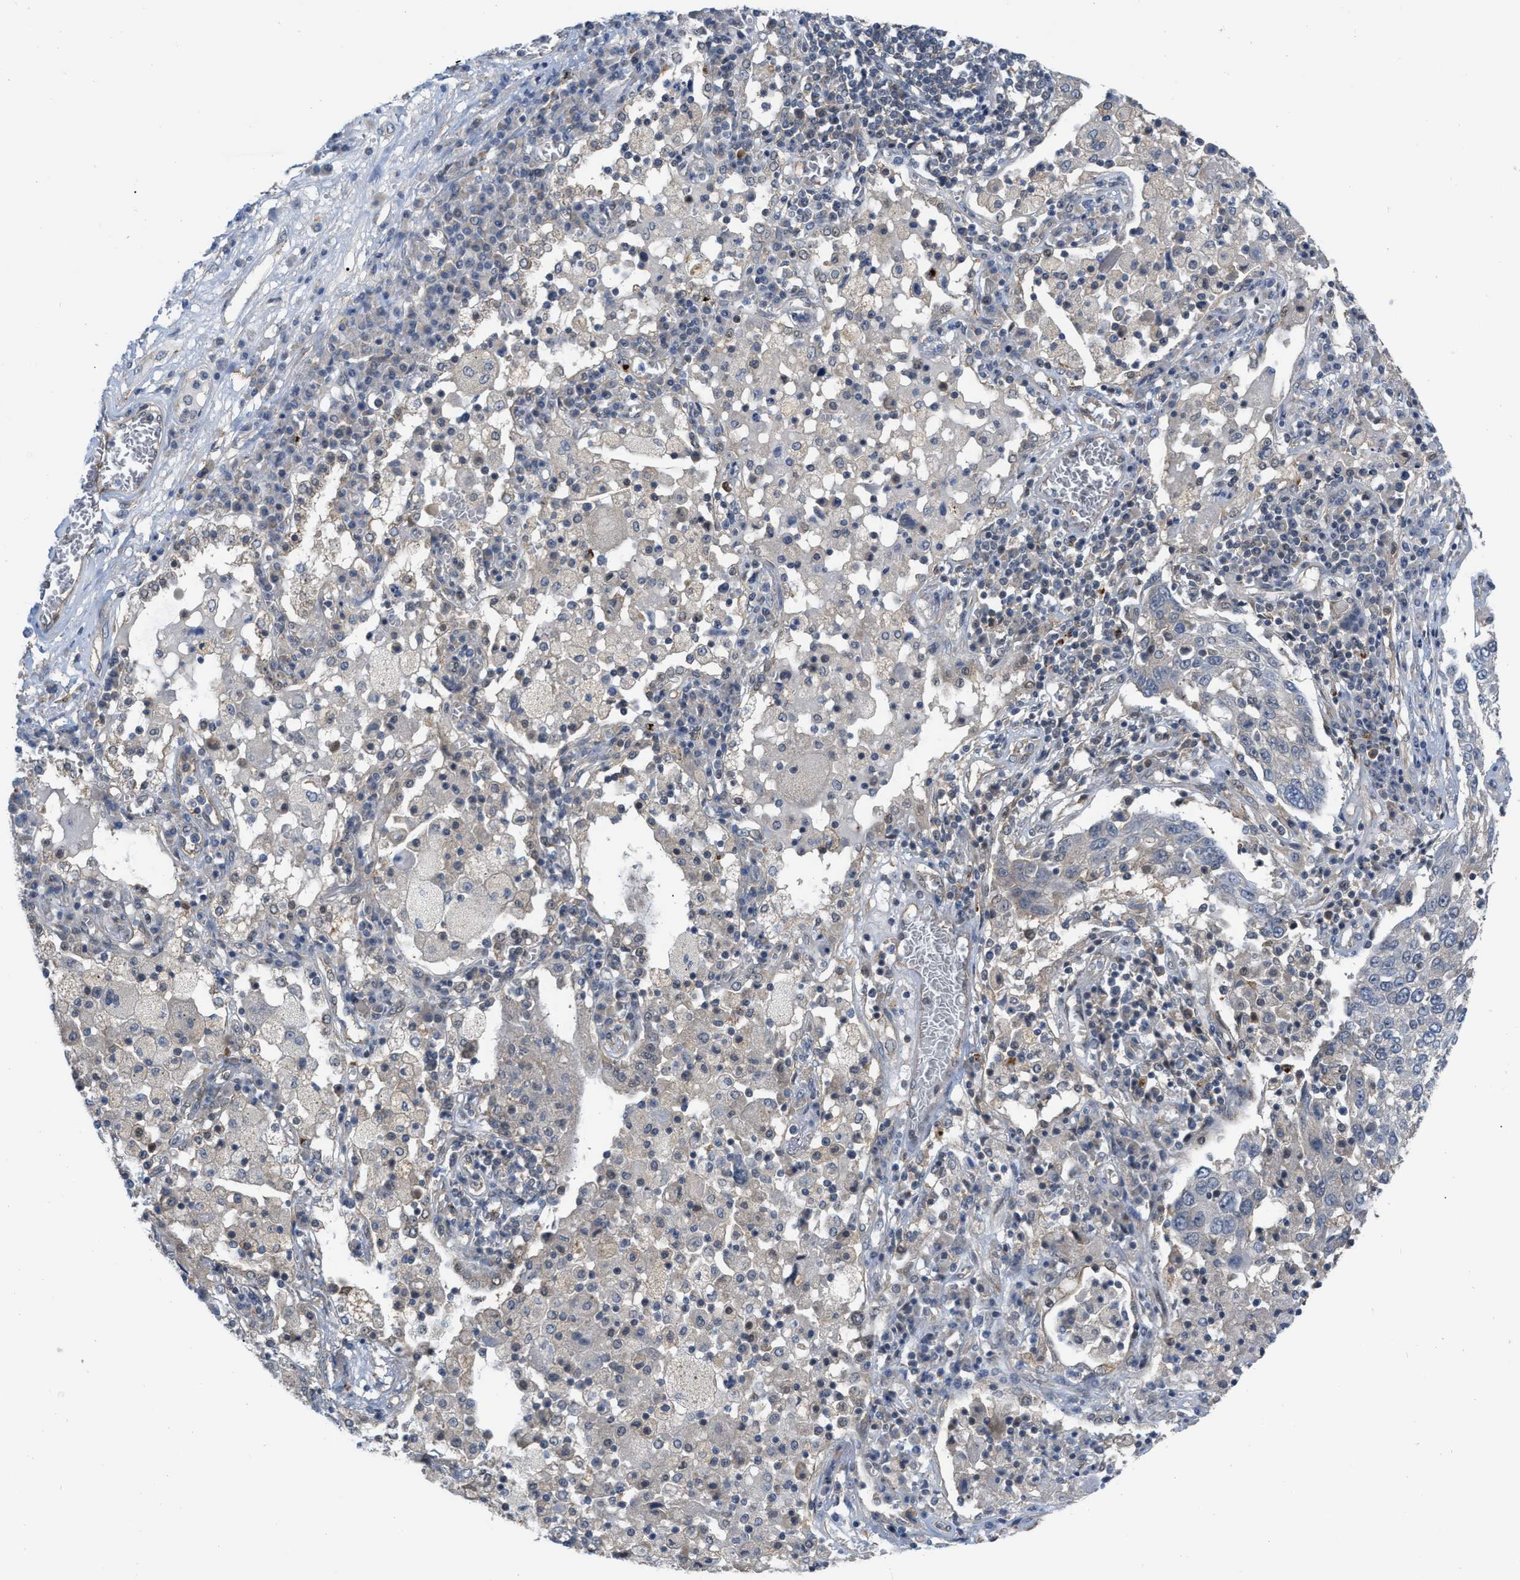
{"staining": {"intensity": "negative", "quantity": "none", "location": "none"}, "tissue": "lung cancer", "cell_type": "Tumor cells", "image_type": "cancer", "snomed": [{"axis": "morphology", "description": "Squamous cell carcinoma, NOS"}, {"axis": "topography", "description": "Lung"}], "caption": "Immunohistochemistry (IHC) of human lung squamous cell carcinoma exhibits no staining in tumor cells.", "gene": "NAPEPLD", "patient": {"sex": "male", "age": 65}}